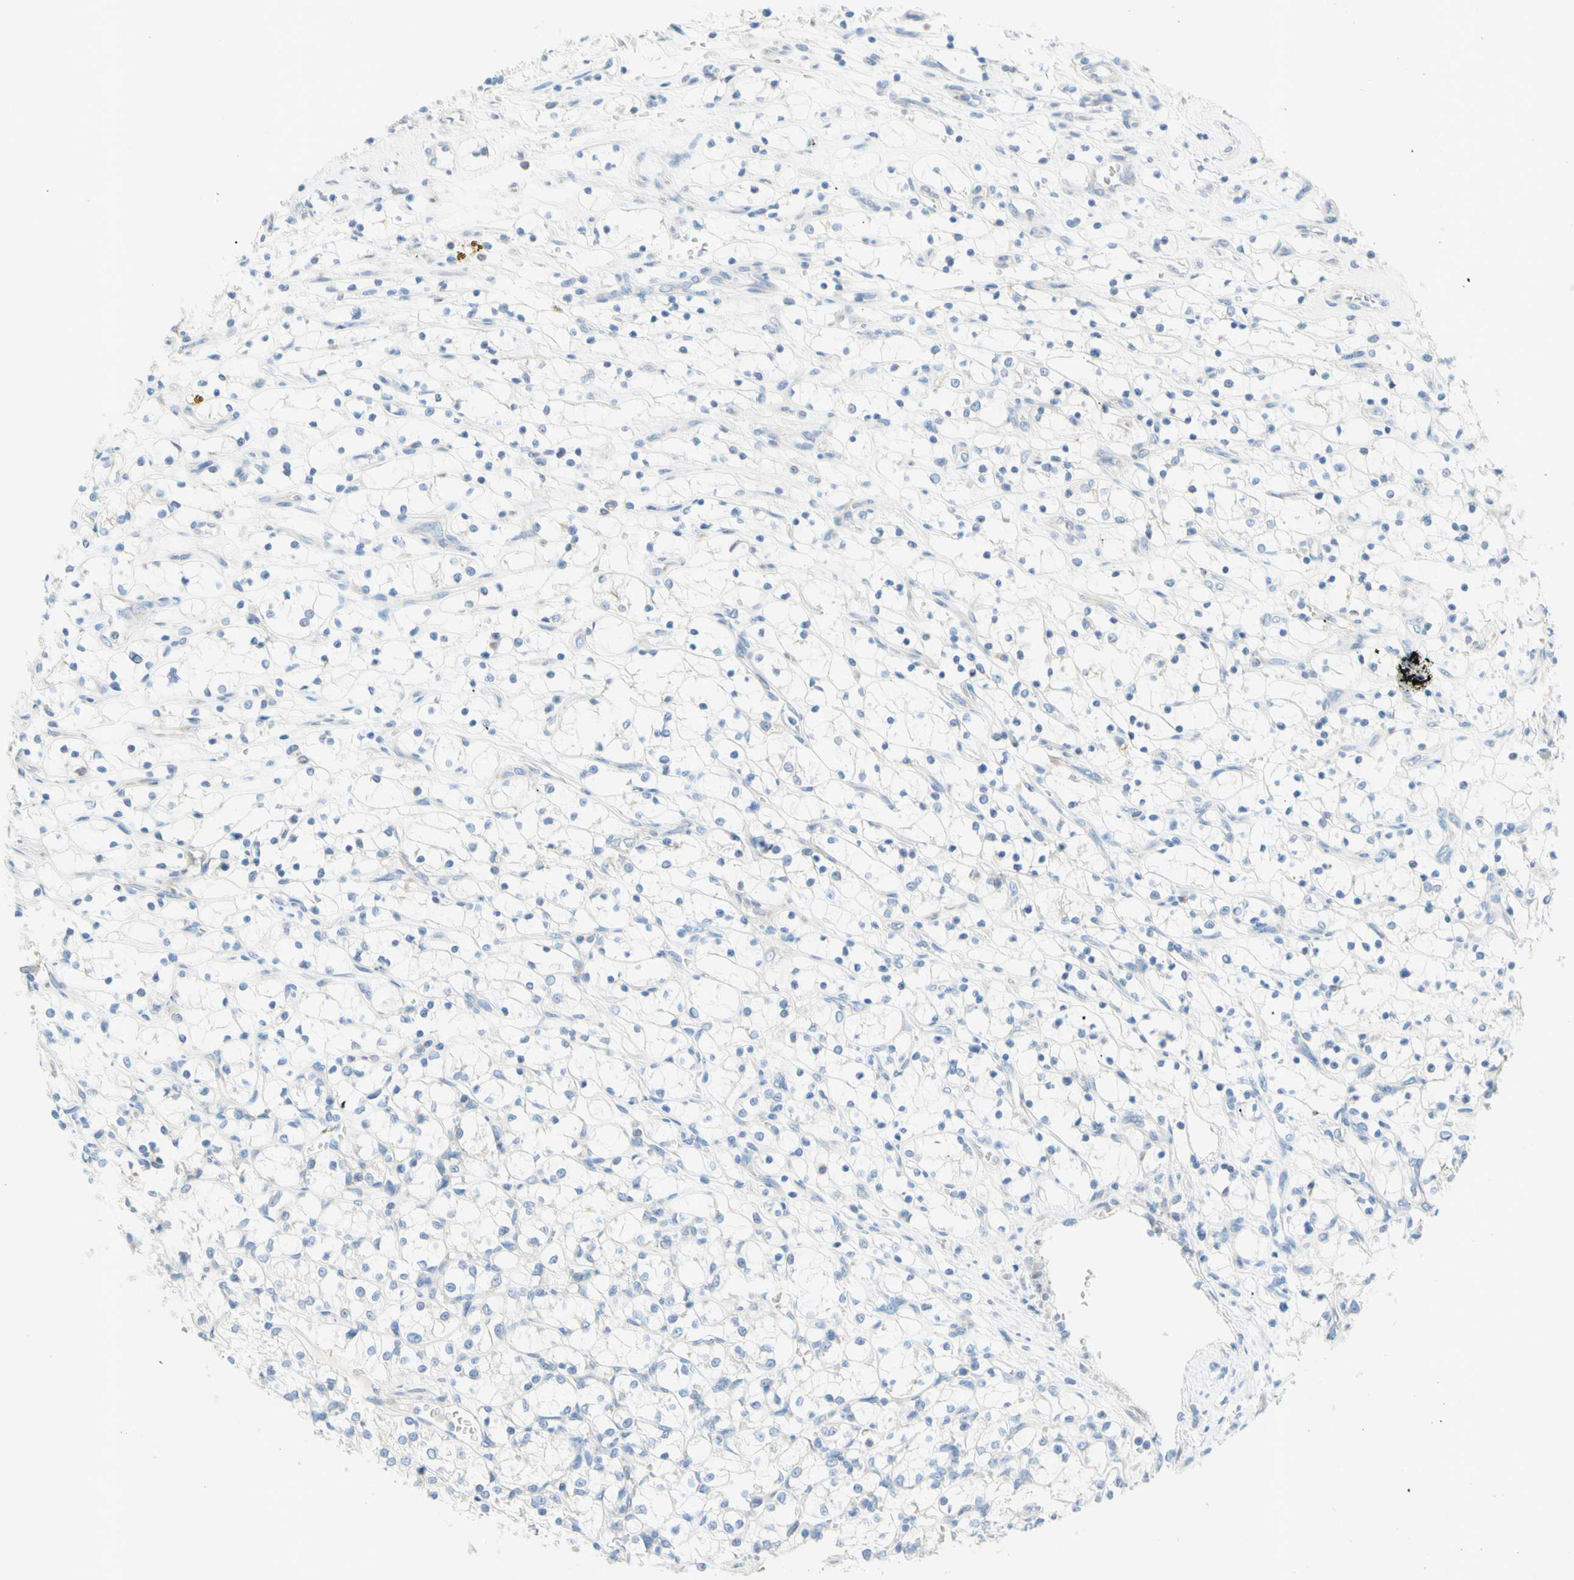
{"staining": {"intensity": "negative", "quantity": "none", "location": "none"}, "tissue": "renal cancer", "cell_type": "Tumor cells", "image_type": "cancer", "snomed": [{"axis": "morphology", "description": "Adenocarcinoma, NOS"}, {"axis": "topography", "description": "Kidney"}], "caption": "Tumor cells show no significant positivity in renal cancer.", "gene": "MFF", "patient": {"sex": "female", "age": 69}}